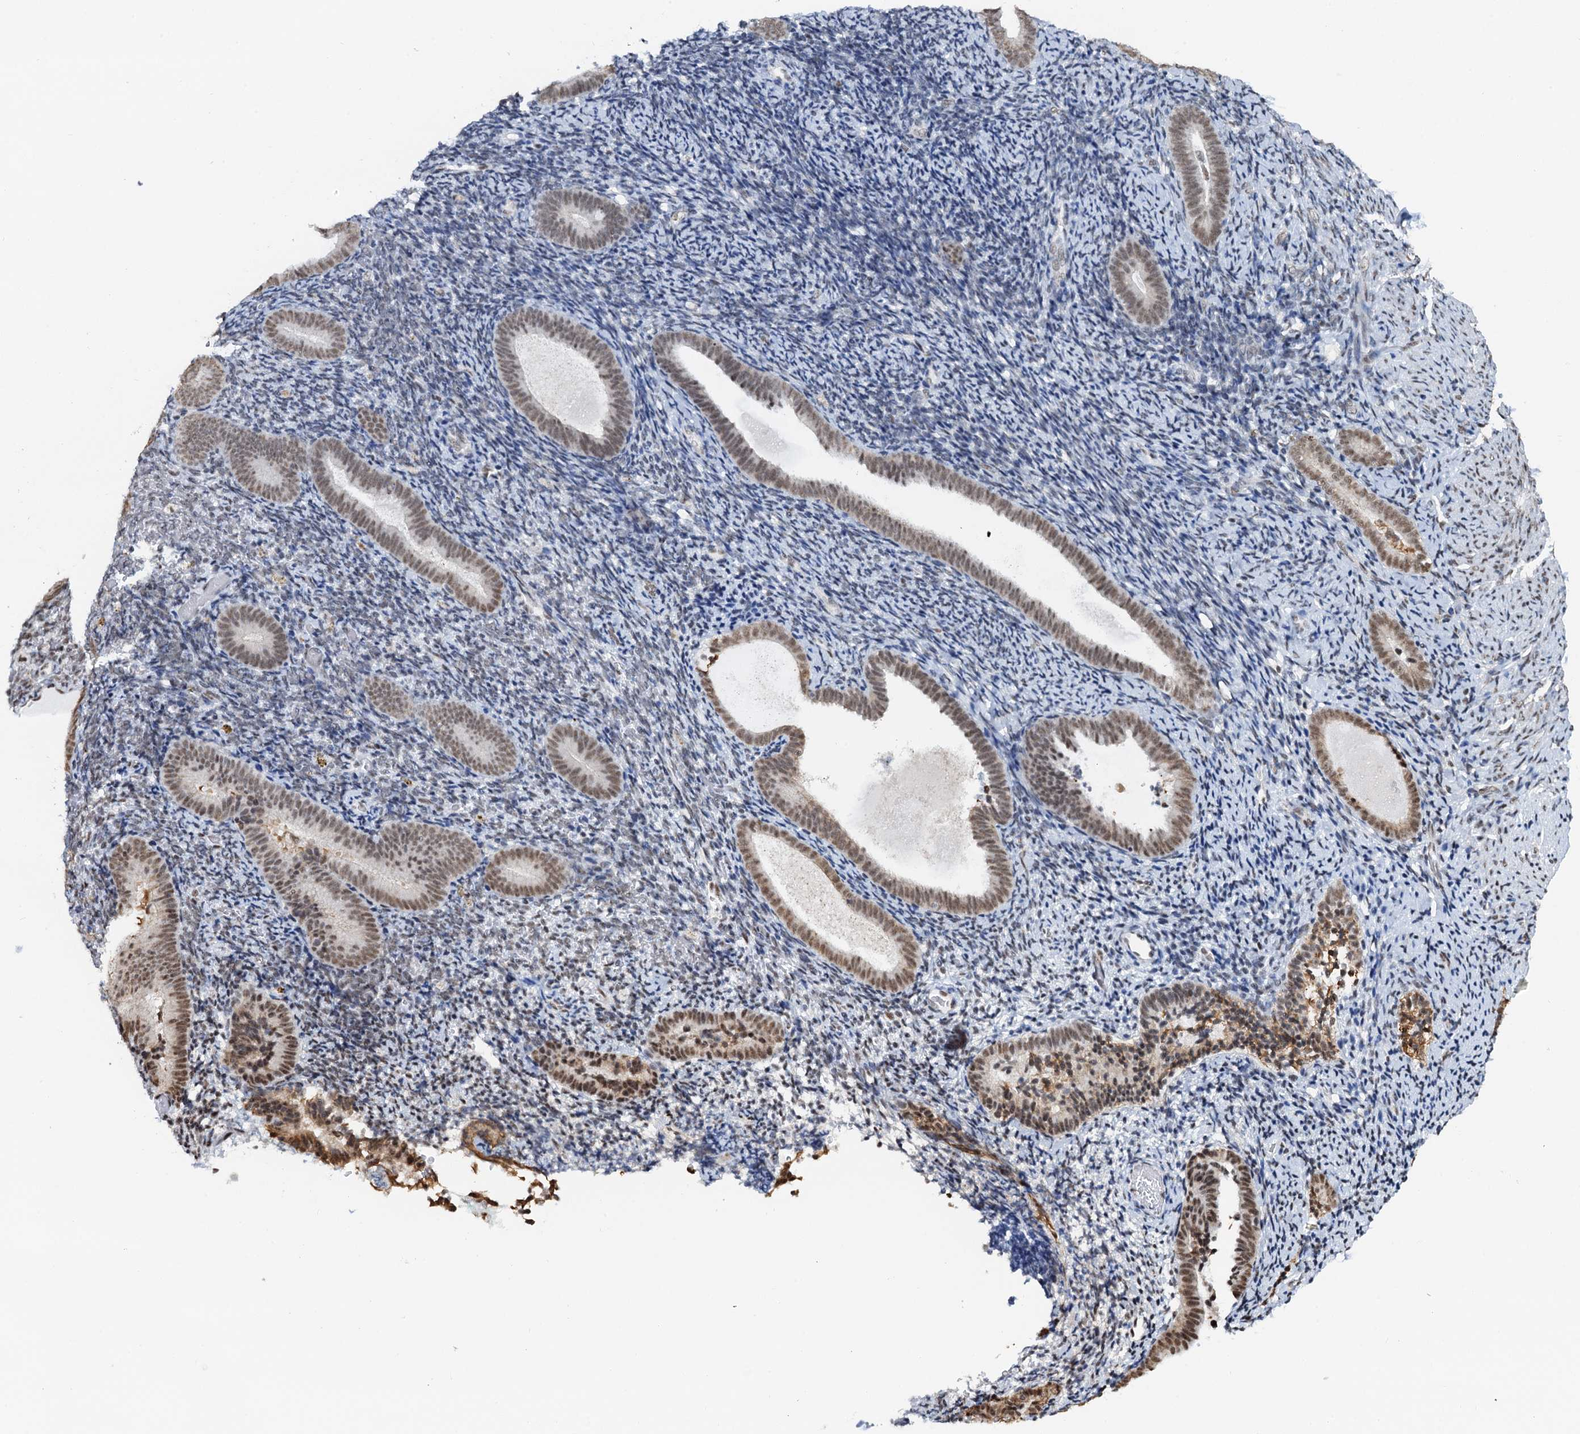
{"staining": {"intensity": "weak", "quantity": "<25%", "location": "nuclear"}, "tissue": "endometrium", "cell_type": "Cells in endometrial stroma", "image_type": "normal", "snomed": [{"axis": "morphology", "description": "Normal tissue, NOS"}, {"axis": "topography", "description": "Endometrium"}], "caption": "DAB immunohistochemical staining of benign endometrium demonstrates no significant expression in cells in endometrial stroma.", "gene": "ZNF609", "patient": {"sex": "female", "age": 51}}